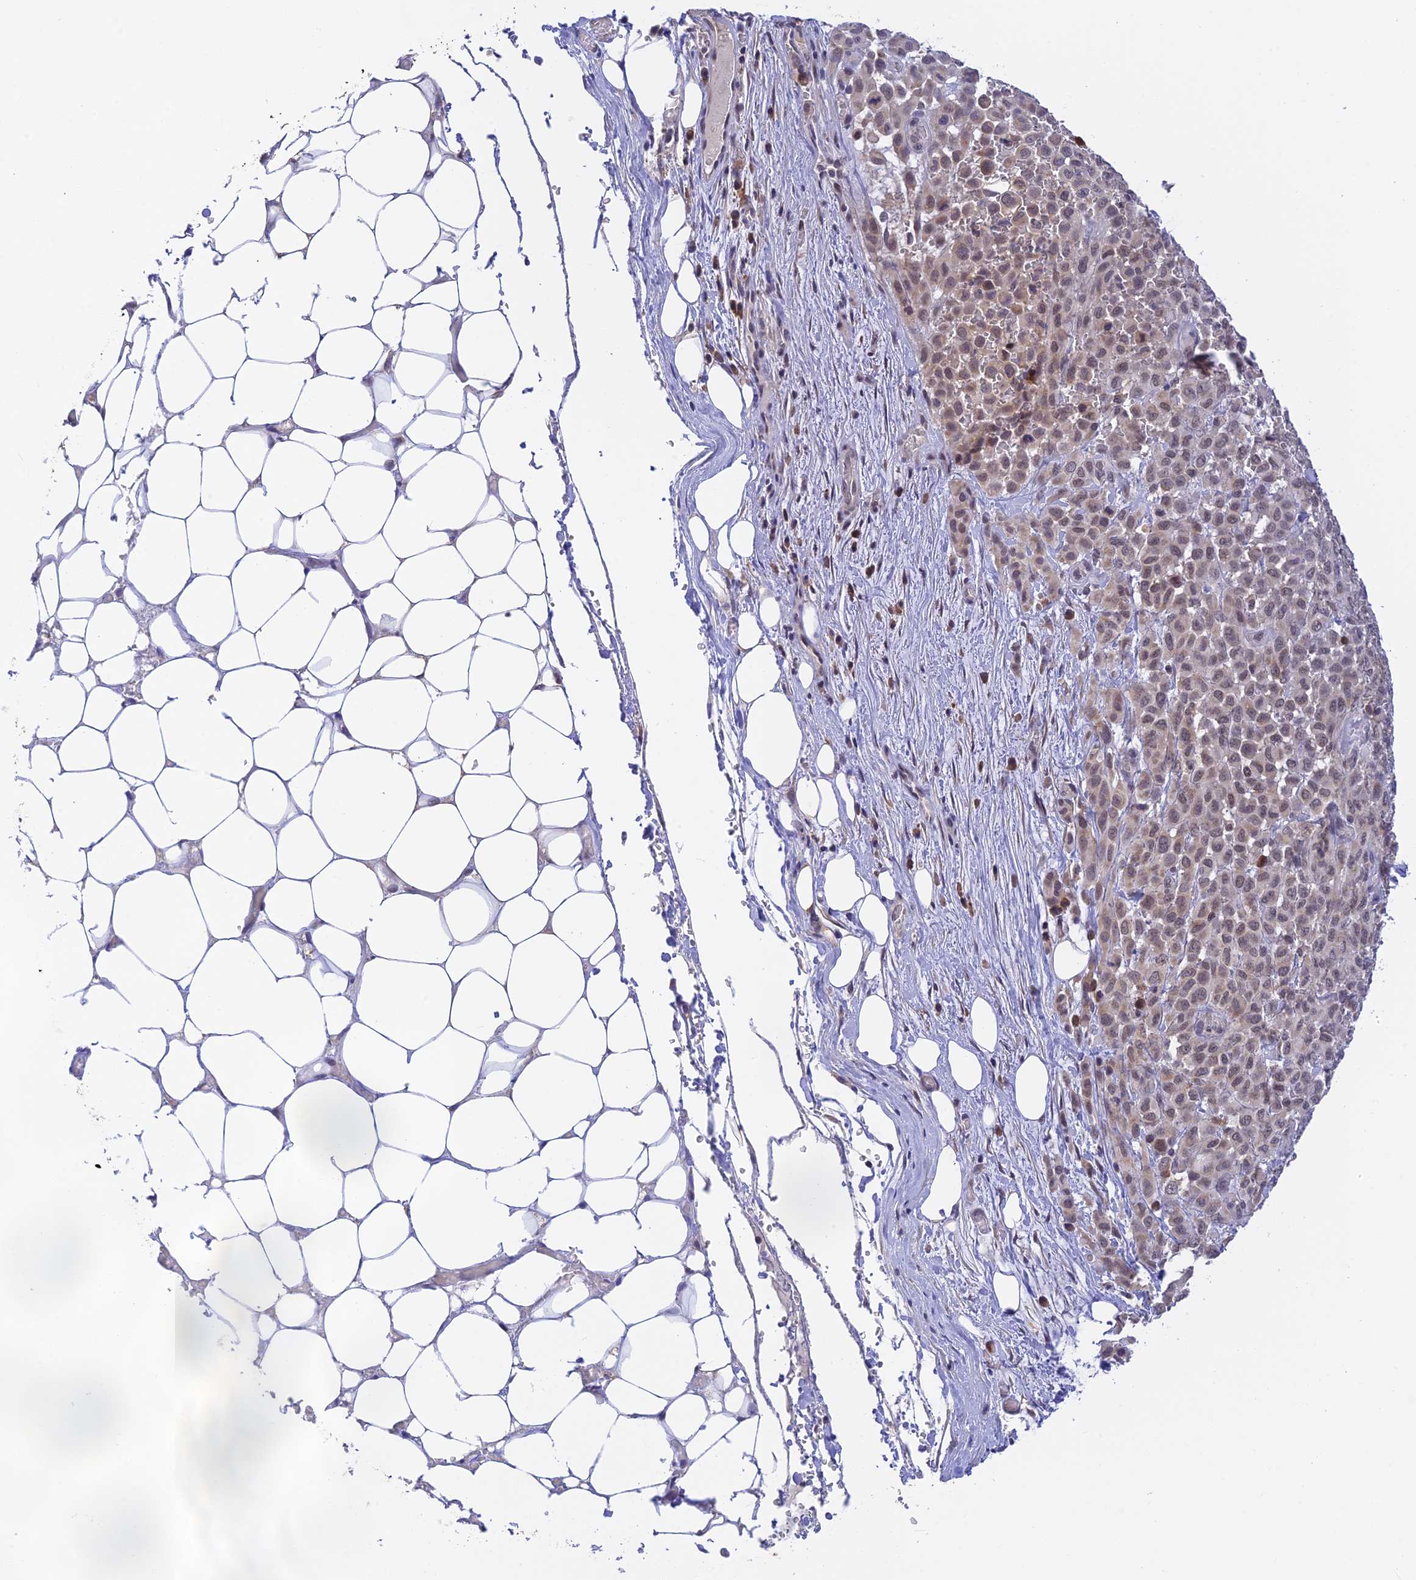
{"staining": {"intensity": "weak", "quantity": "25%-75%", "location": "nuclear"}, "tissue": "melanoma", "cell_type": "Tumor cells", "image_type": "cancer", "snomed": [{"axis": "morphology", "description": "Malignant melanoma, Metastatic site"}, {"axis": "topography", "description": "Skin"}], "caption": "The image shows staining of melanoma, revealing weak nuclear protein positivity (brown color) within tumor cells.", "gene": "PEX16", "patient": {"sex": "female", "age": 81}}